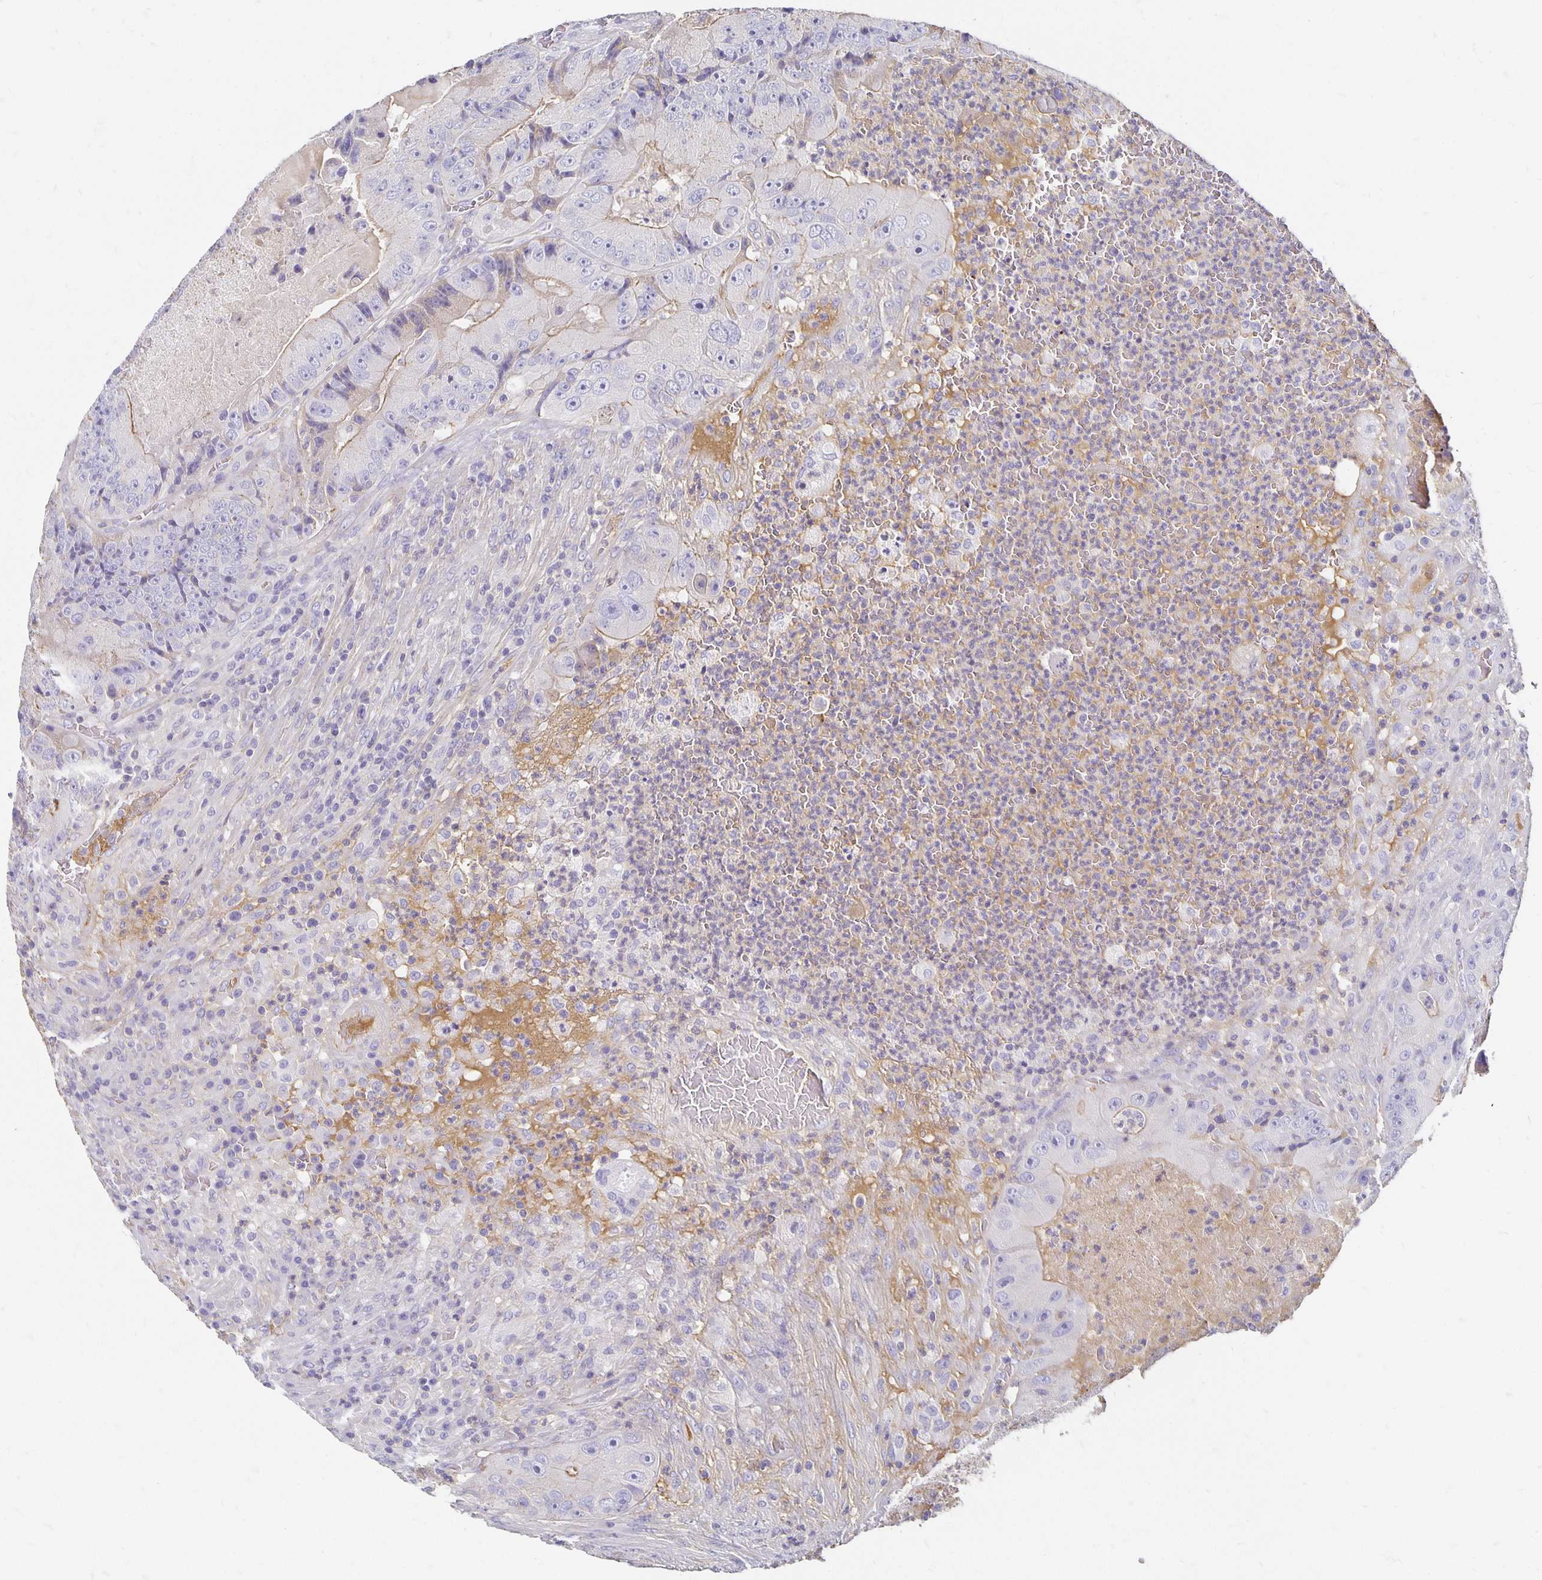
{"staining": {"intensity": "weak", "quantity": "25%-75%", "location": "cytoplasmic/membranous"}, "tissue": "colorectal cancer", "cell_type": "Tumor cells", "image_type": "cancer", "snomed": [{"axis": "morphology", "description": "Adenocarcinoma, NOS"}, {"axis": "topography", "description": "Colon"}], "caption": "Protein expression analysis of adenocarcinoma (colorectal) exhibits weak cytoplasmic/membranous staining in approximately 25%-75% of tumor cells. (DAB IHC, brown staining for protein, blue staining for nuclei).", "gene": "APOB", "patient": {"sex": "female", "age": 86}}